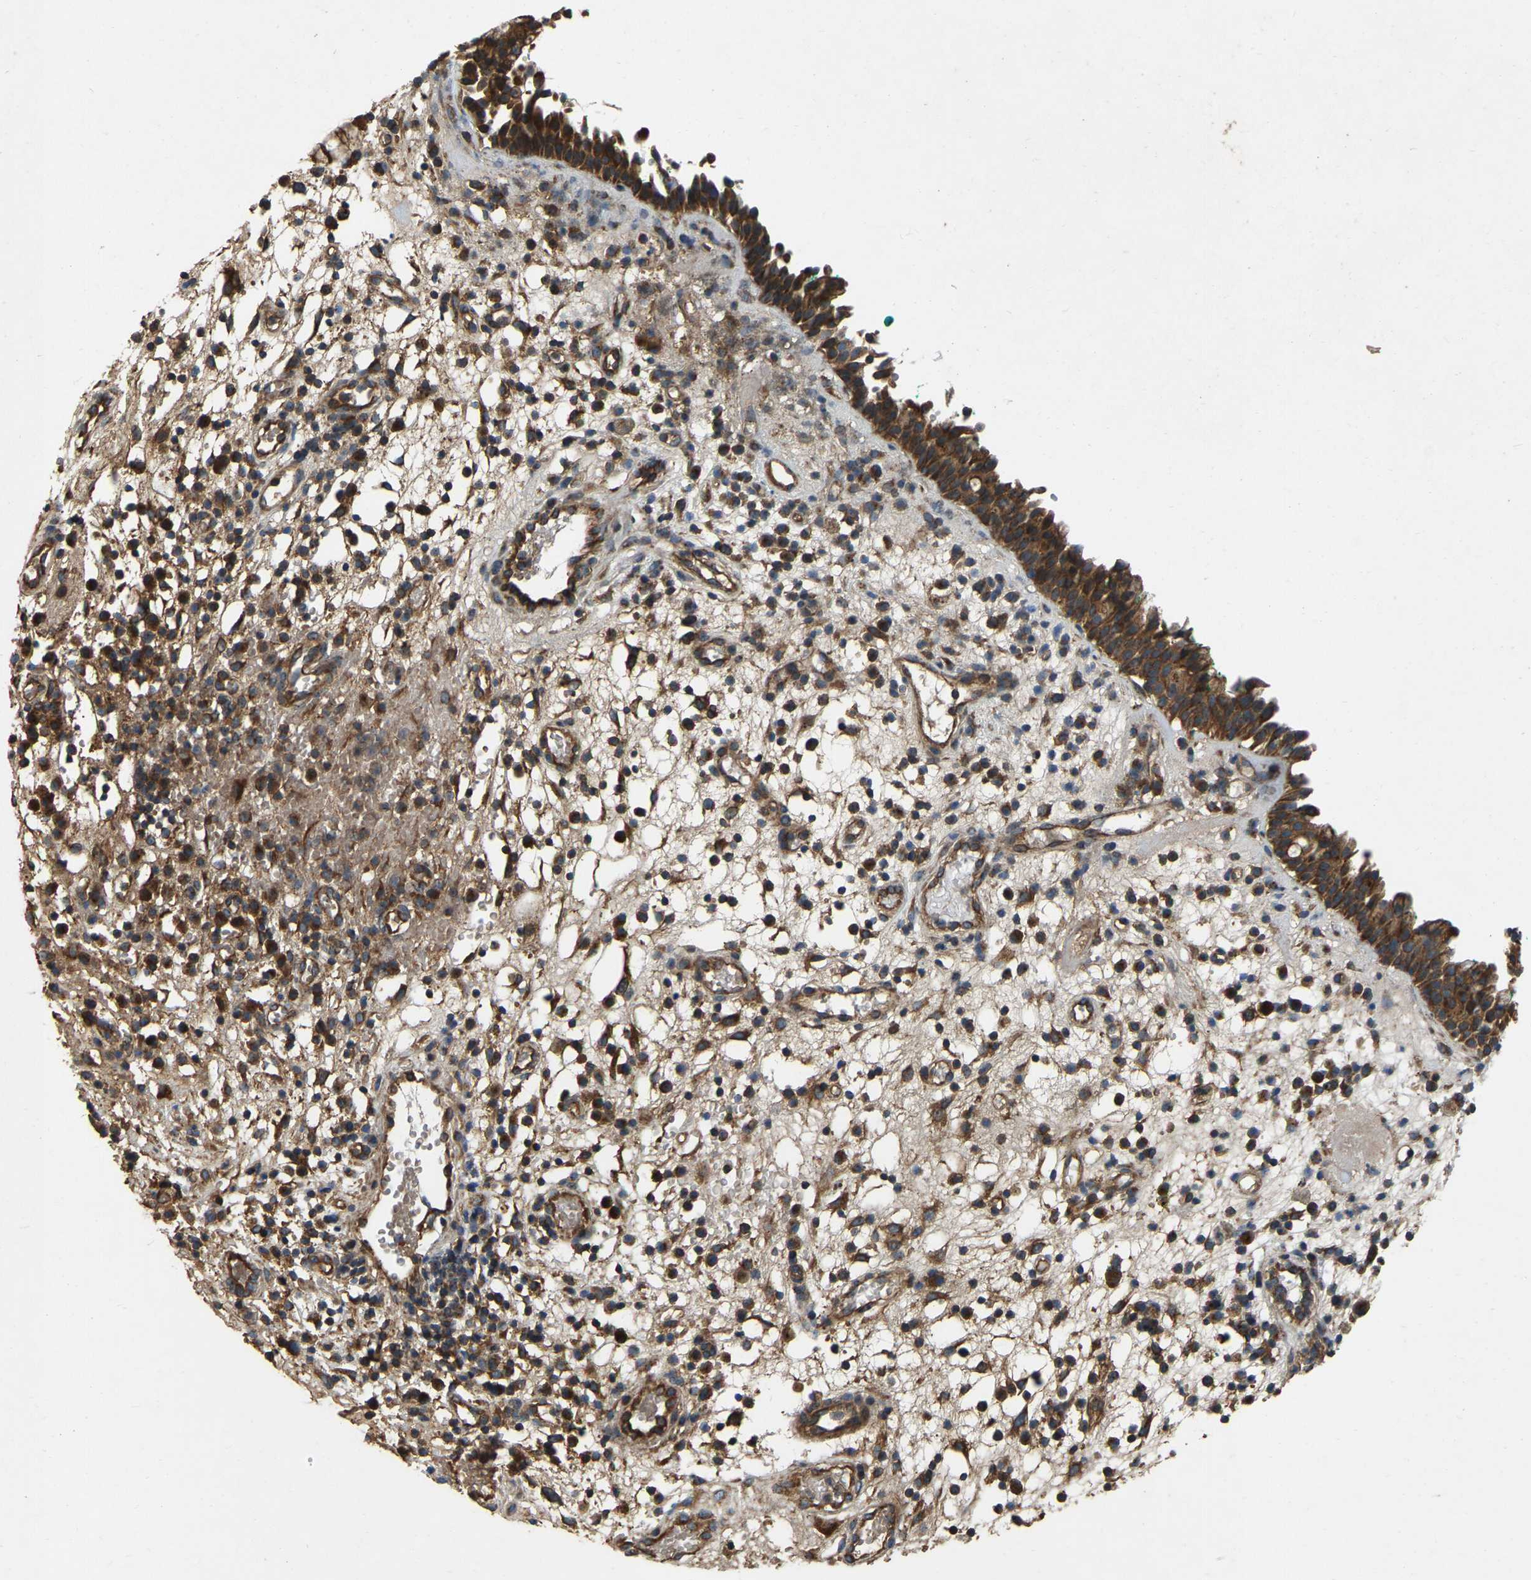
{"staining": {"intensity": "strong", "quantity": ">75%", "location": "cytoplasmic/membranous"}, "tissue": "nasopharynx", "cell_type": "Respiratory epithelial cells", "image_type": "normal", "snomed": [{"axis": "morphology", "description": "Normal tissue, NOS"}, {"axis": "morphology", "description": "Basal cell carcinoma"}, {"axis": "topography", "description": "Cartilage tissue"}, {"axis": "topography", "description": "Nasopharynx"}, {"axis": "topography", "description": "Oral tissue"}], "caption": "An image showing strong cytoplasmic/membranous positivity in about >75% of respiratory epithelial cells in benign nasopharynx, as visualized by brown immunohistochemical staining.", "gene": "SAMD9L", "patient": {"sex": "female", "age": 77}}